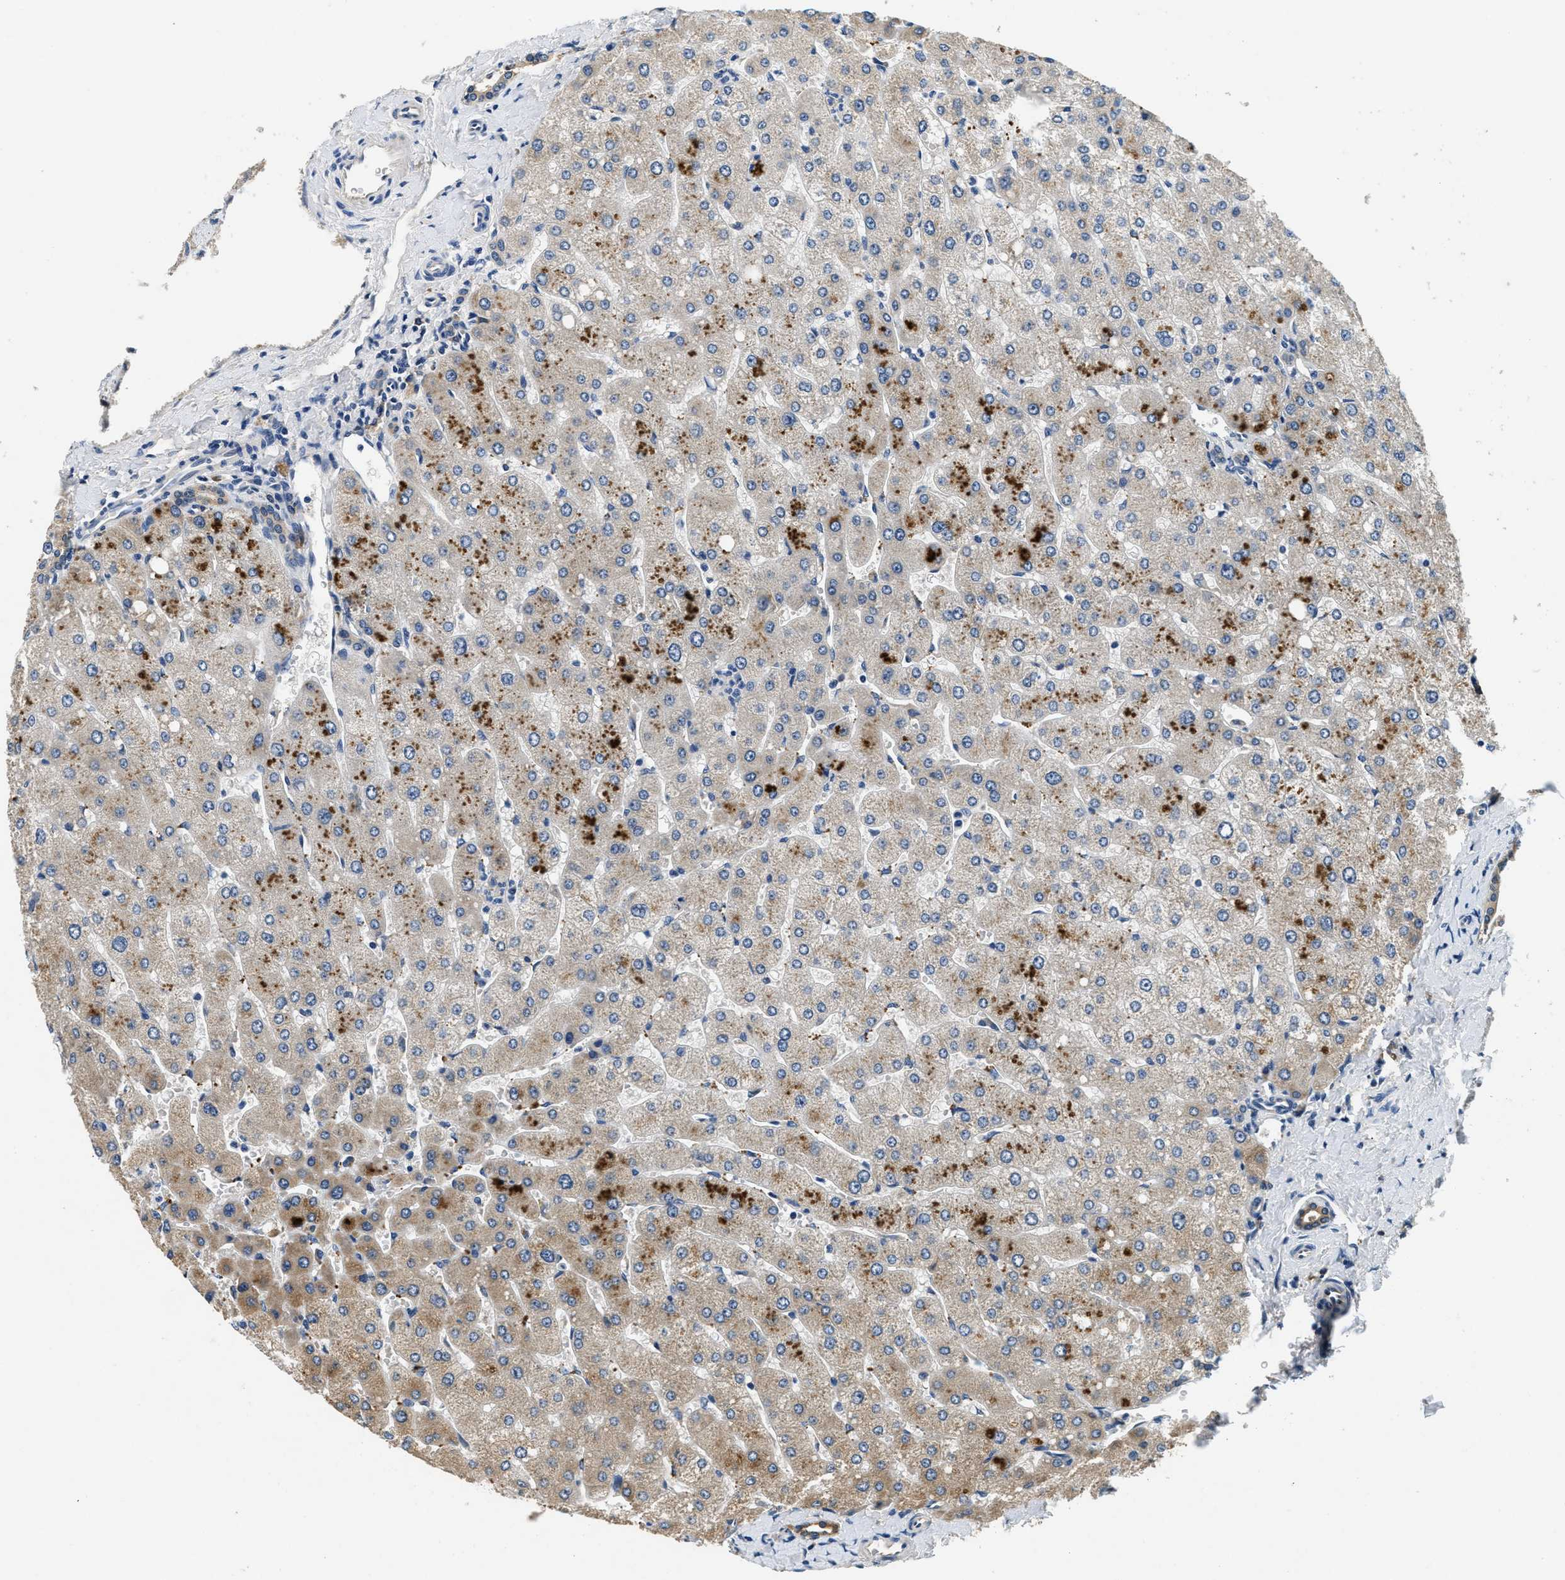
{"staining": {"intensity": "moderate", "quantity": "25%-75%", "location": "cytoplasmic/membranous"}, "tissue": "liver", "cell_type": "Cholangiocytes", "image_type": "normal", "snomed": [{"axis": "morphology", "description": "Normal tissue, NOS"}, {"axis": "topography", "description": "Liver"}], "caption": "Protein staining of unremarkable liver displays moderate cytoplasmic/membranous expression in approximately 25%-75% of cholangiocytes. Using DAB (3,3'-diaminobenzidine) (brown) and hematoxylin (blue) stains, captured at high magnification using brightfield microscopy.", "gene": "ALDH3A2", "patient": {"sex": "male", "age": 55}}